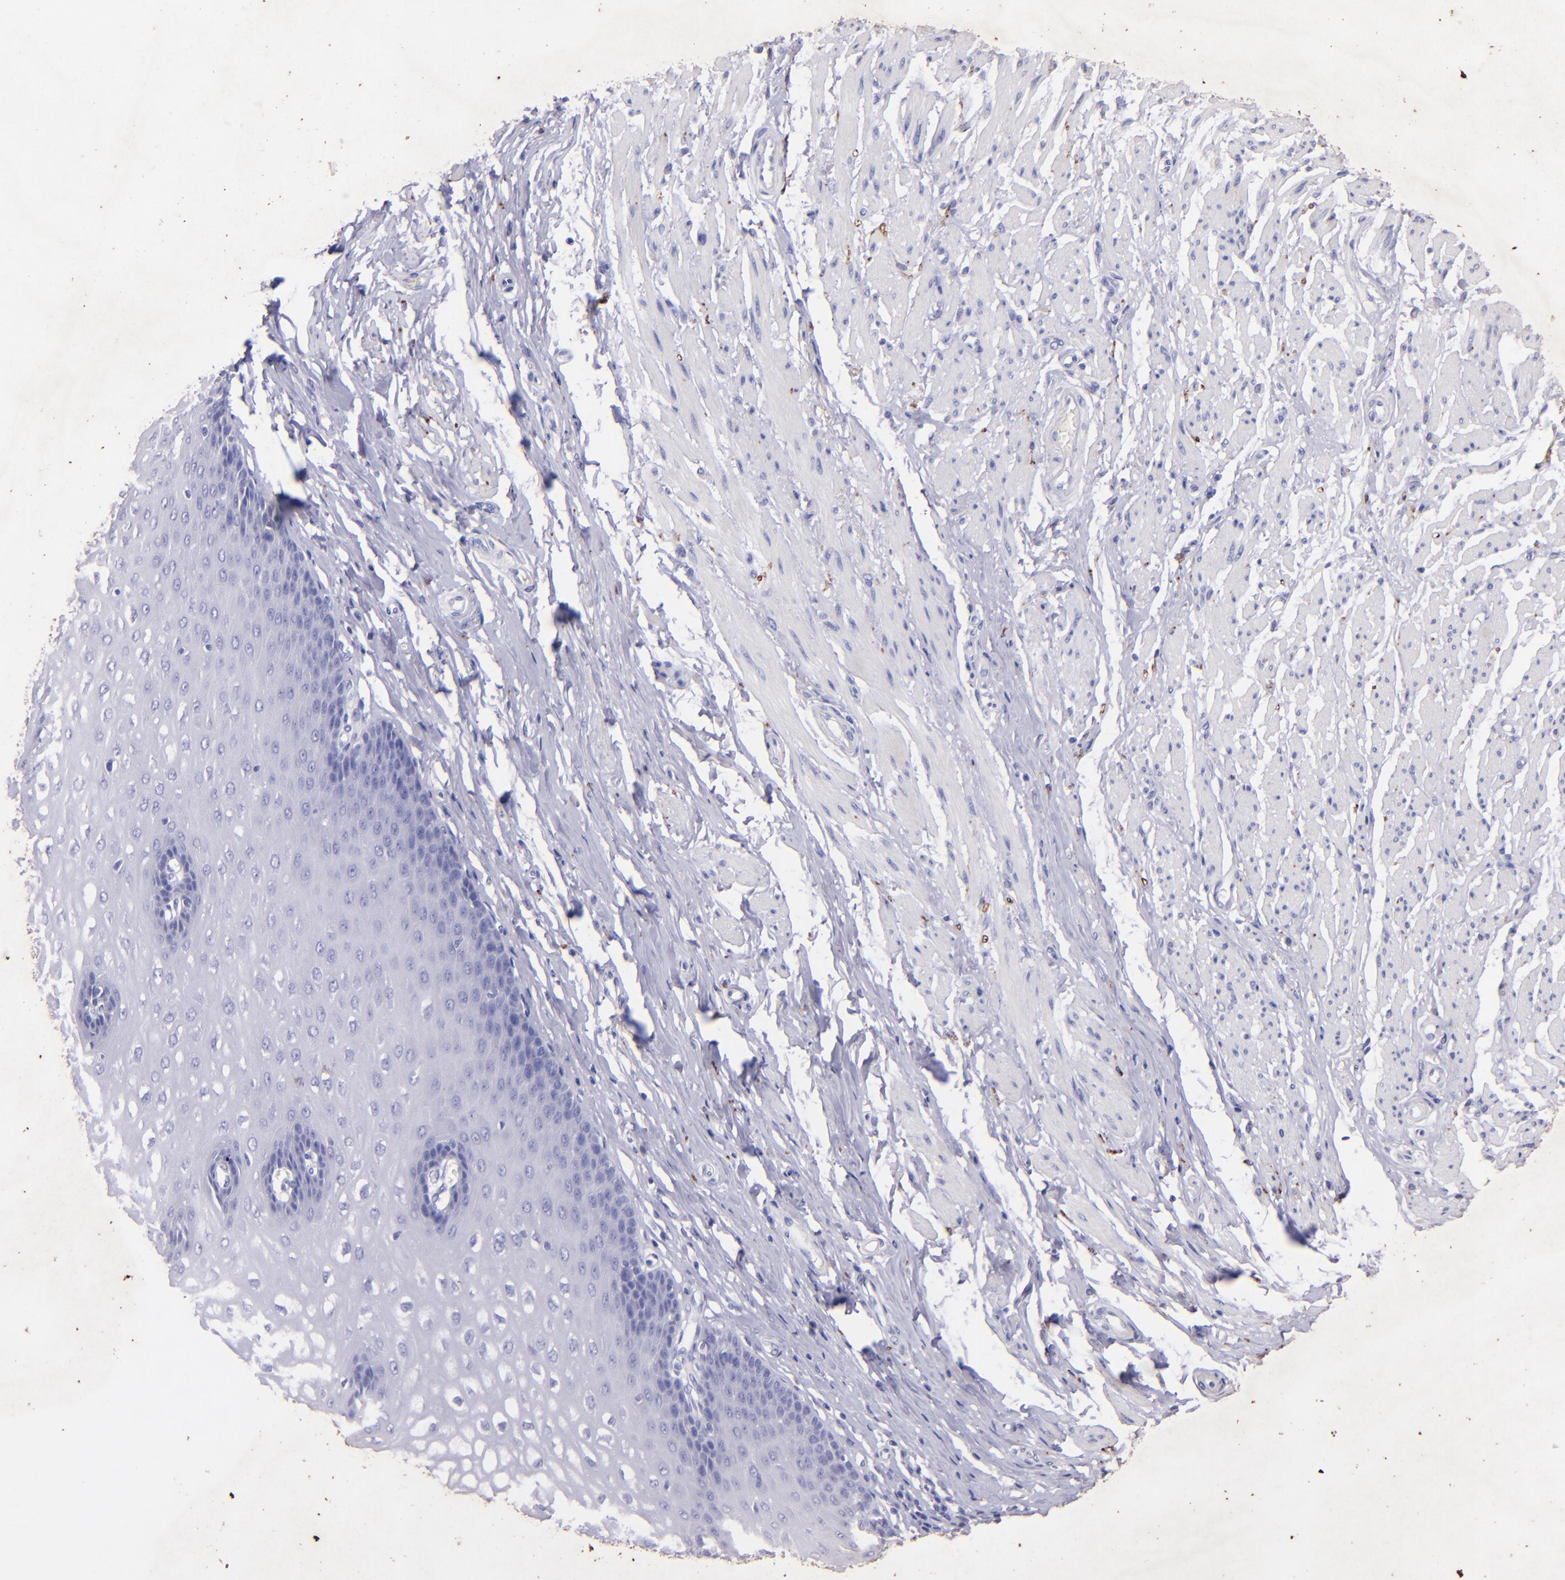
{"staining": {"intensity": "negative", "quantity": "none", "location": "none"}, "tissue": "esophagus", "cell_type": "Squamous epithelial cells", "image_type": "normal", "snomed": [{"axis": "morphology", "description": "Normal tissue, NOS"}, {"axis": "topography", "description": "Esophagus"}], "caption": "The image reveals no significant staining in squamous epithelial cells of esophagus.", "gene": "UCHL1", "patient": {"sex": "male", "age": 70}}